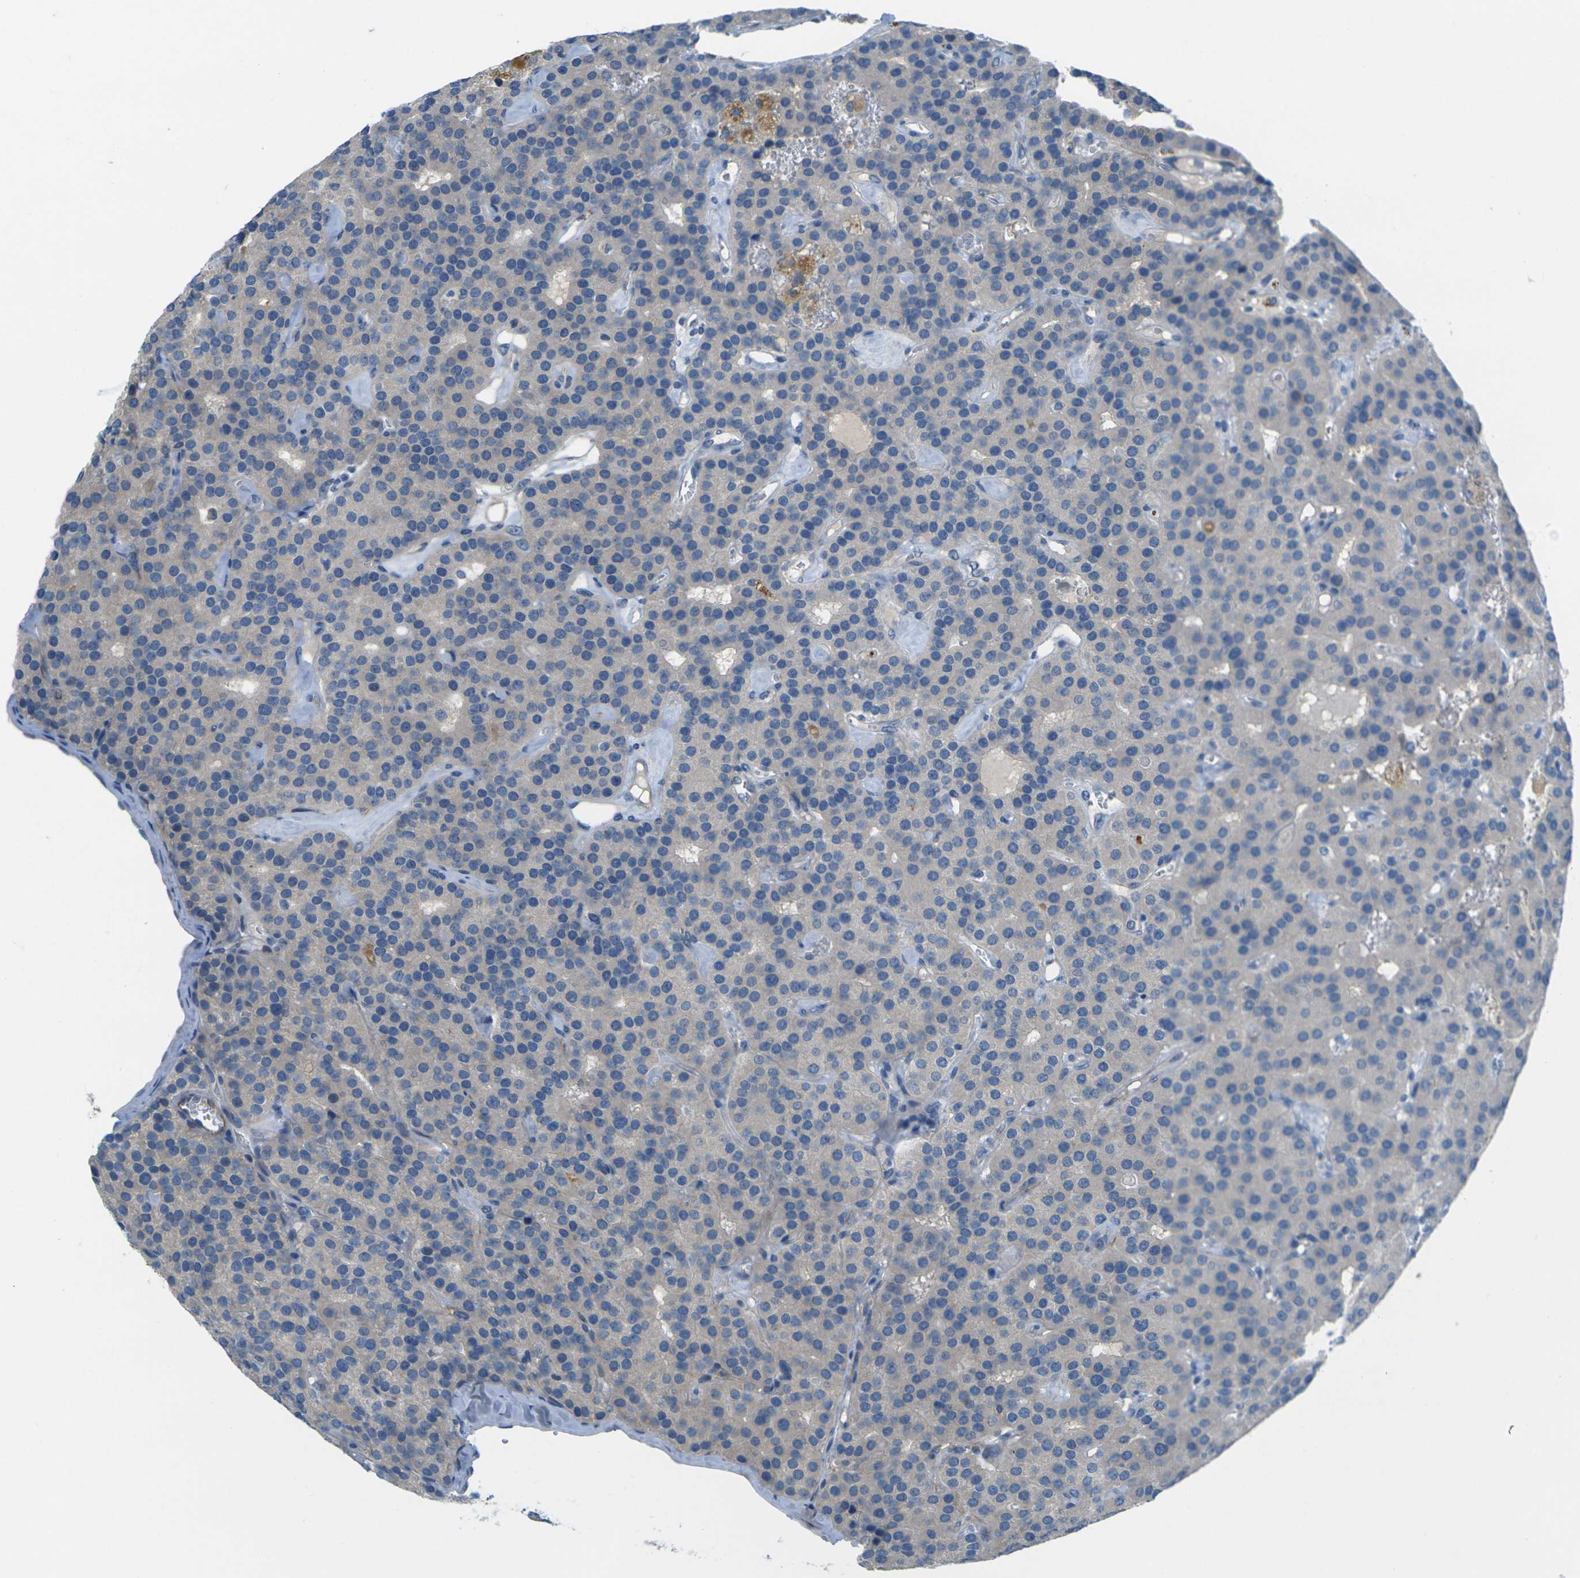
{"staining": {"intensity": "negative", "quantity": "none", "location": "none"}, "tissue": "parathyroid gland", "cell_type": "Glandular cells", "image_type": "normal", "snomed": [{"axis": "morphology", "description": "Normal tissue, NOS"}, {"axis": "morphology", "description": "Adenoma, NOS"}, {"axis": "topography", "description": "Parathyroid gland"}], "caption": "IHC of normal human parathyroid gland displays no staining in glandular cells.", "gene": "CYP2C8", "patient": {"sex": "female", "age": 86}}